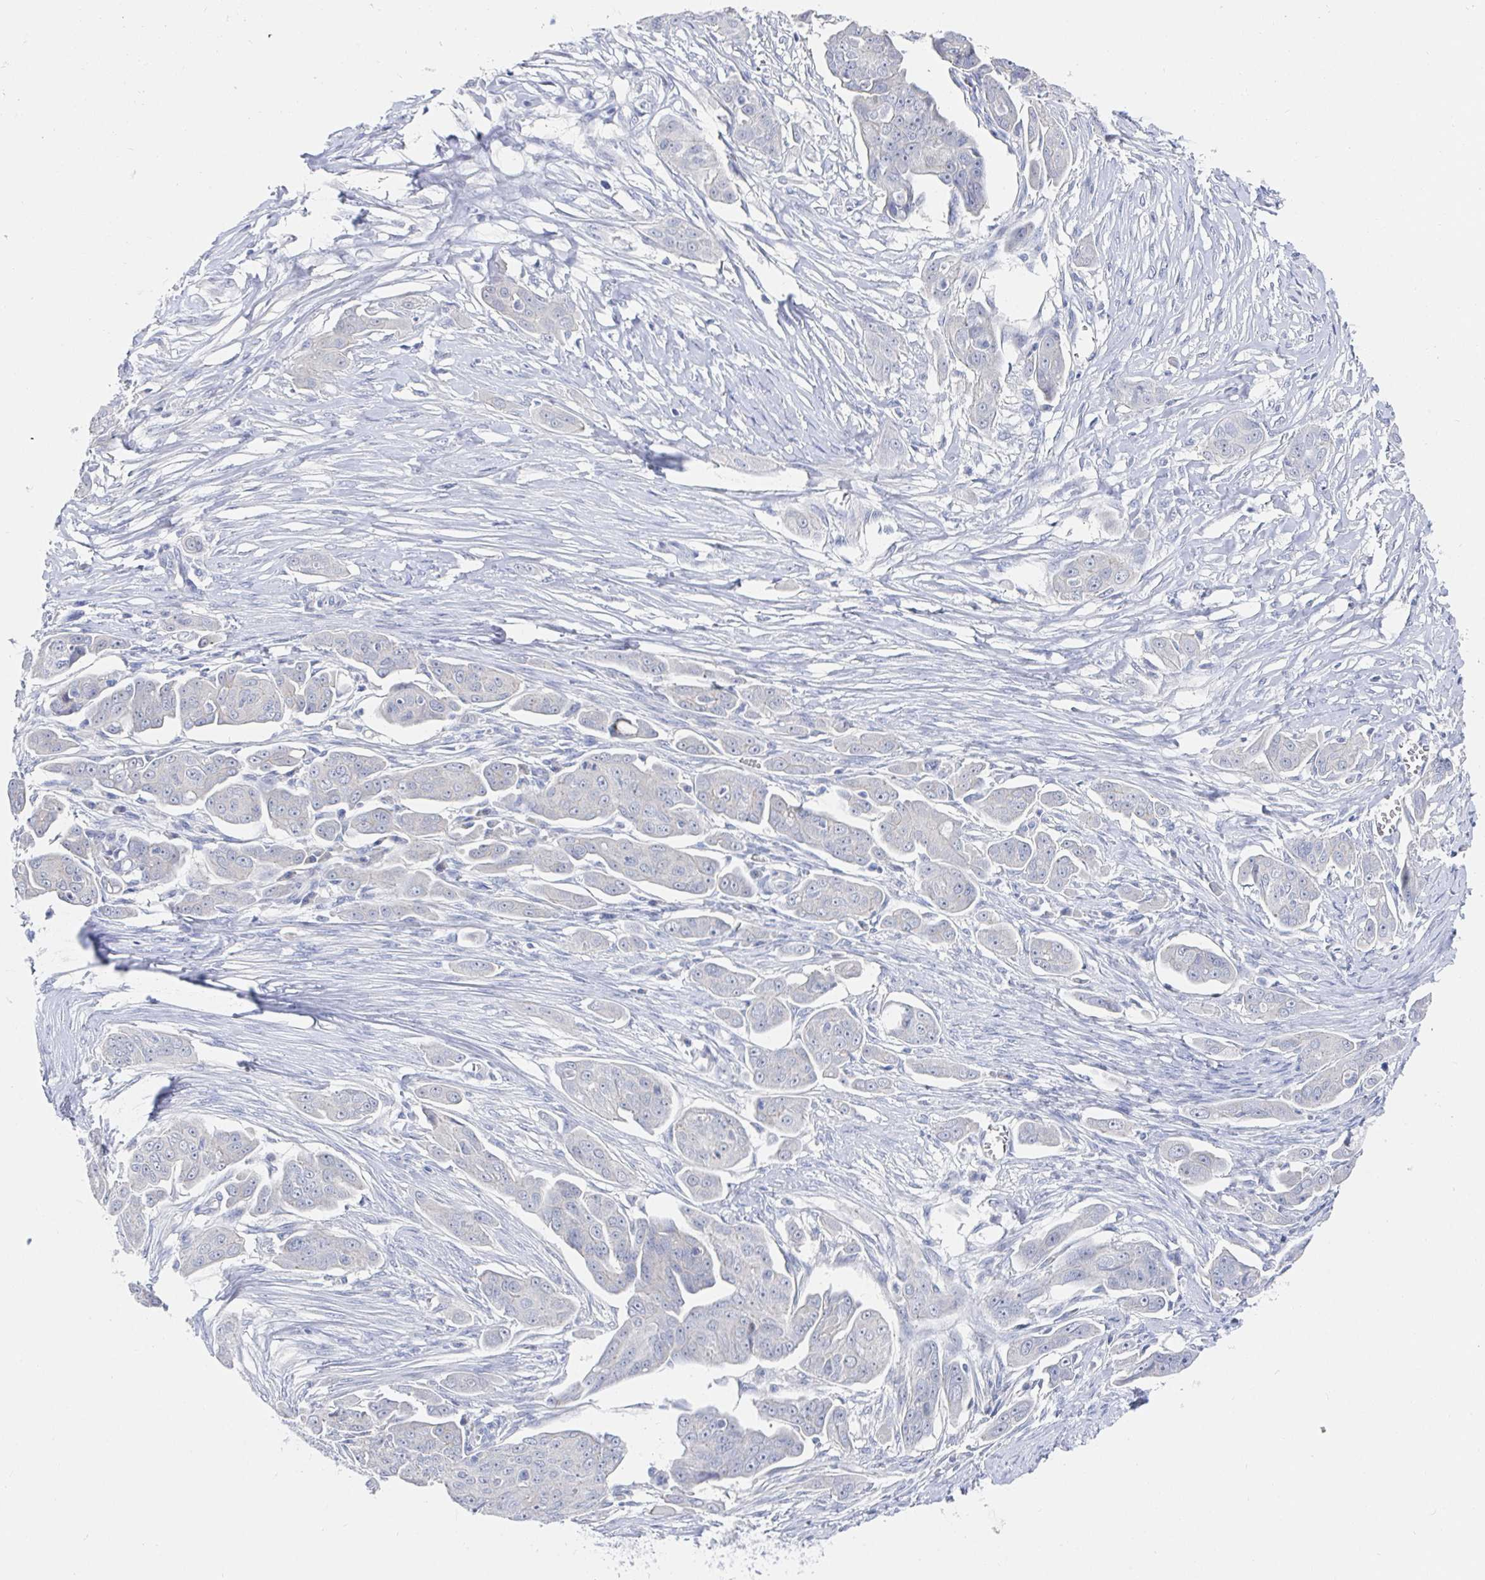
{"staining": {"intensity": "negative", "quantity": "none", "location": "none"}, "tissue": "ovarian cancer", "cell_type": "Tumor cells", "image_type": "cancer", "snomed": [{"axis": "morphology", "description": "Carcinoma, endometroid"}, {"axis": "topography", "description": "Ovary"}], "caption": "High power microscopy photomicrograph of an immunohistochemistry micrograph of endometroid carcinoma (ovarian), revealing no significant expression in tumor cells. Brightfield microscopy of immunohistochemistry stained with DAB (brown) and hematoxylin (blue), captured at high magnification.", "gene": "ZNF430", "patient": {"sex": "female", "age": 70}}